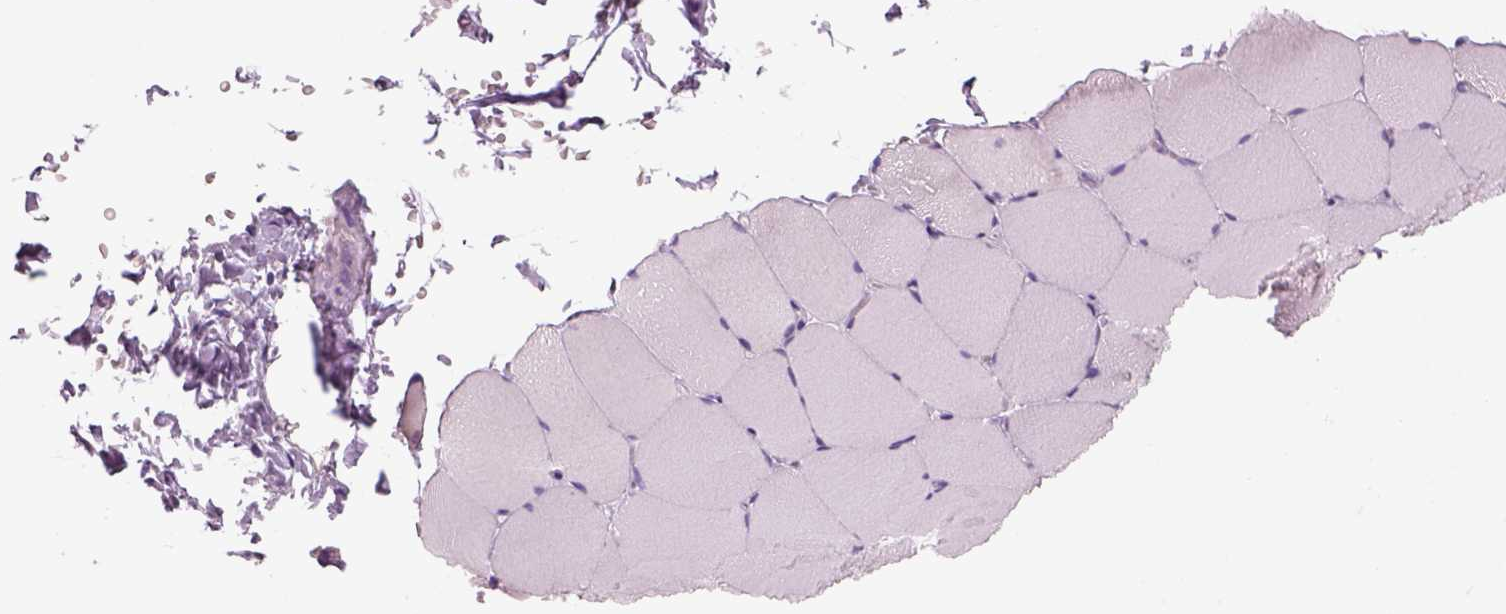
{"staining": {"intensity": "negative", "quantity": "none", "location": "none"}, "tissue": "skeletal muscle", "cell_type": "Myocytes", "image_type": "normal", "snomed": [{"axis": "morphology", "description": "Normal tissue, NOS"}, {"axis": "topography", "description": "Skeletal muscle"}], "caption": "IHC of unremarkable skeletal muscle exhibits no staining in myocytes. (Immunohistochemistry (ihc), brightfield microscopy, high magnification).", "gene": "GAS2L2", "patient": {"sex": "female", "age": 37}}